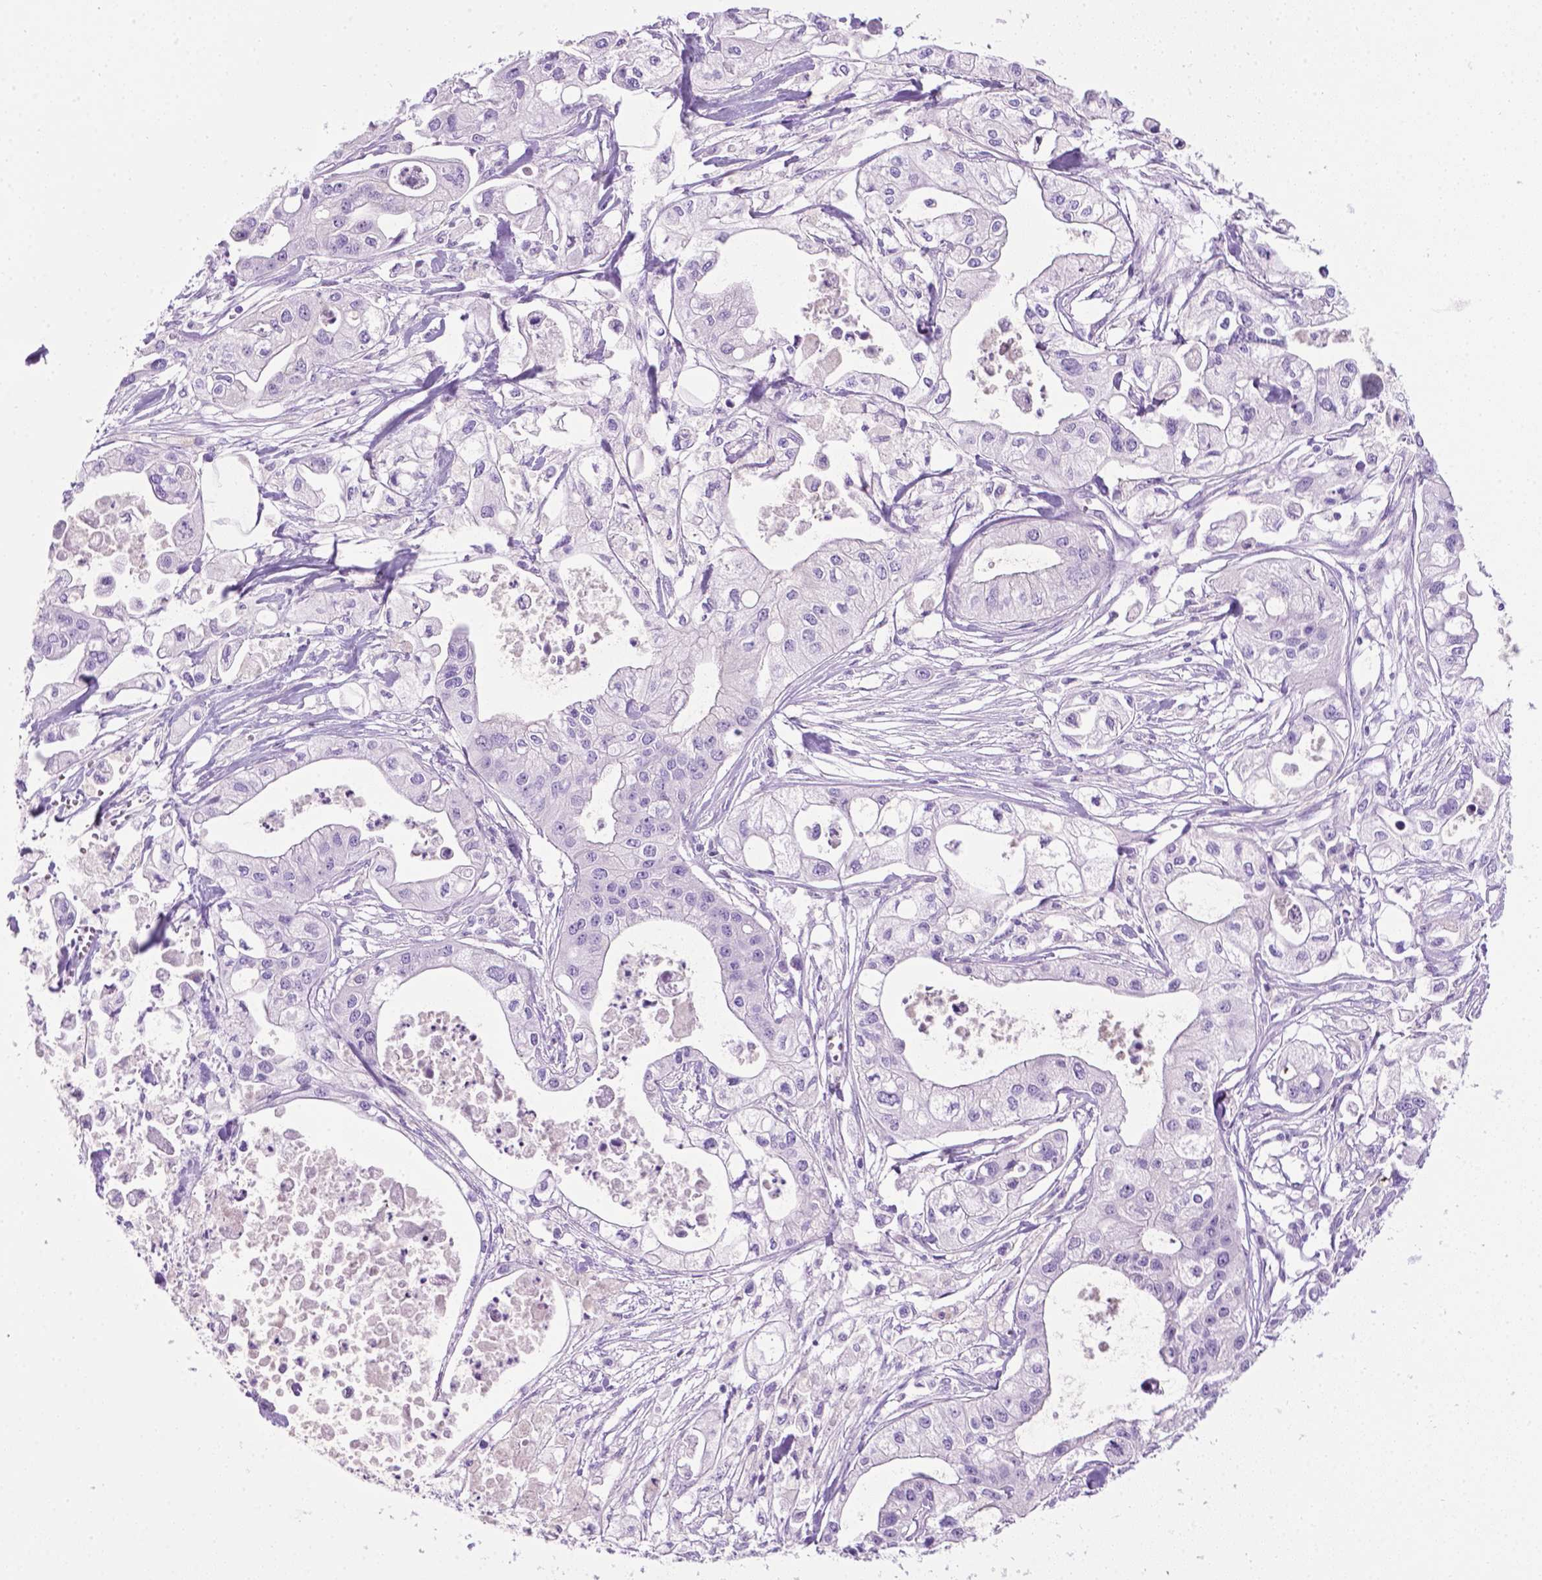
{"staining": {"intensity": "negative", "quantity": "none", "location": "none"}, "tissue": "pancreatic cancer", "cell_type": "Tumor cells", "image_type": "cancer", "snomed": [{"axis": "morphology", "description": "Adenocarcinoma, NOS"}, {"axis": "topography", "description": "Pancreas"}], "caption": "Photomicrograph shows no protein positivity in tumor cells of pancreatic cancer tissue.", "gene": "LELP1", "patient": {"sex": "male", "age": 70}}